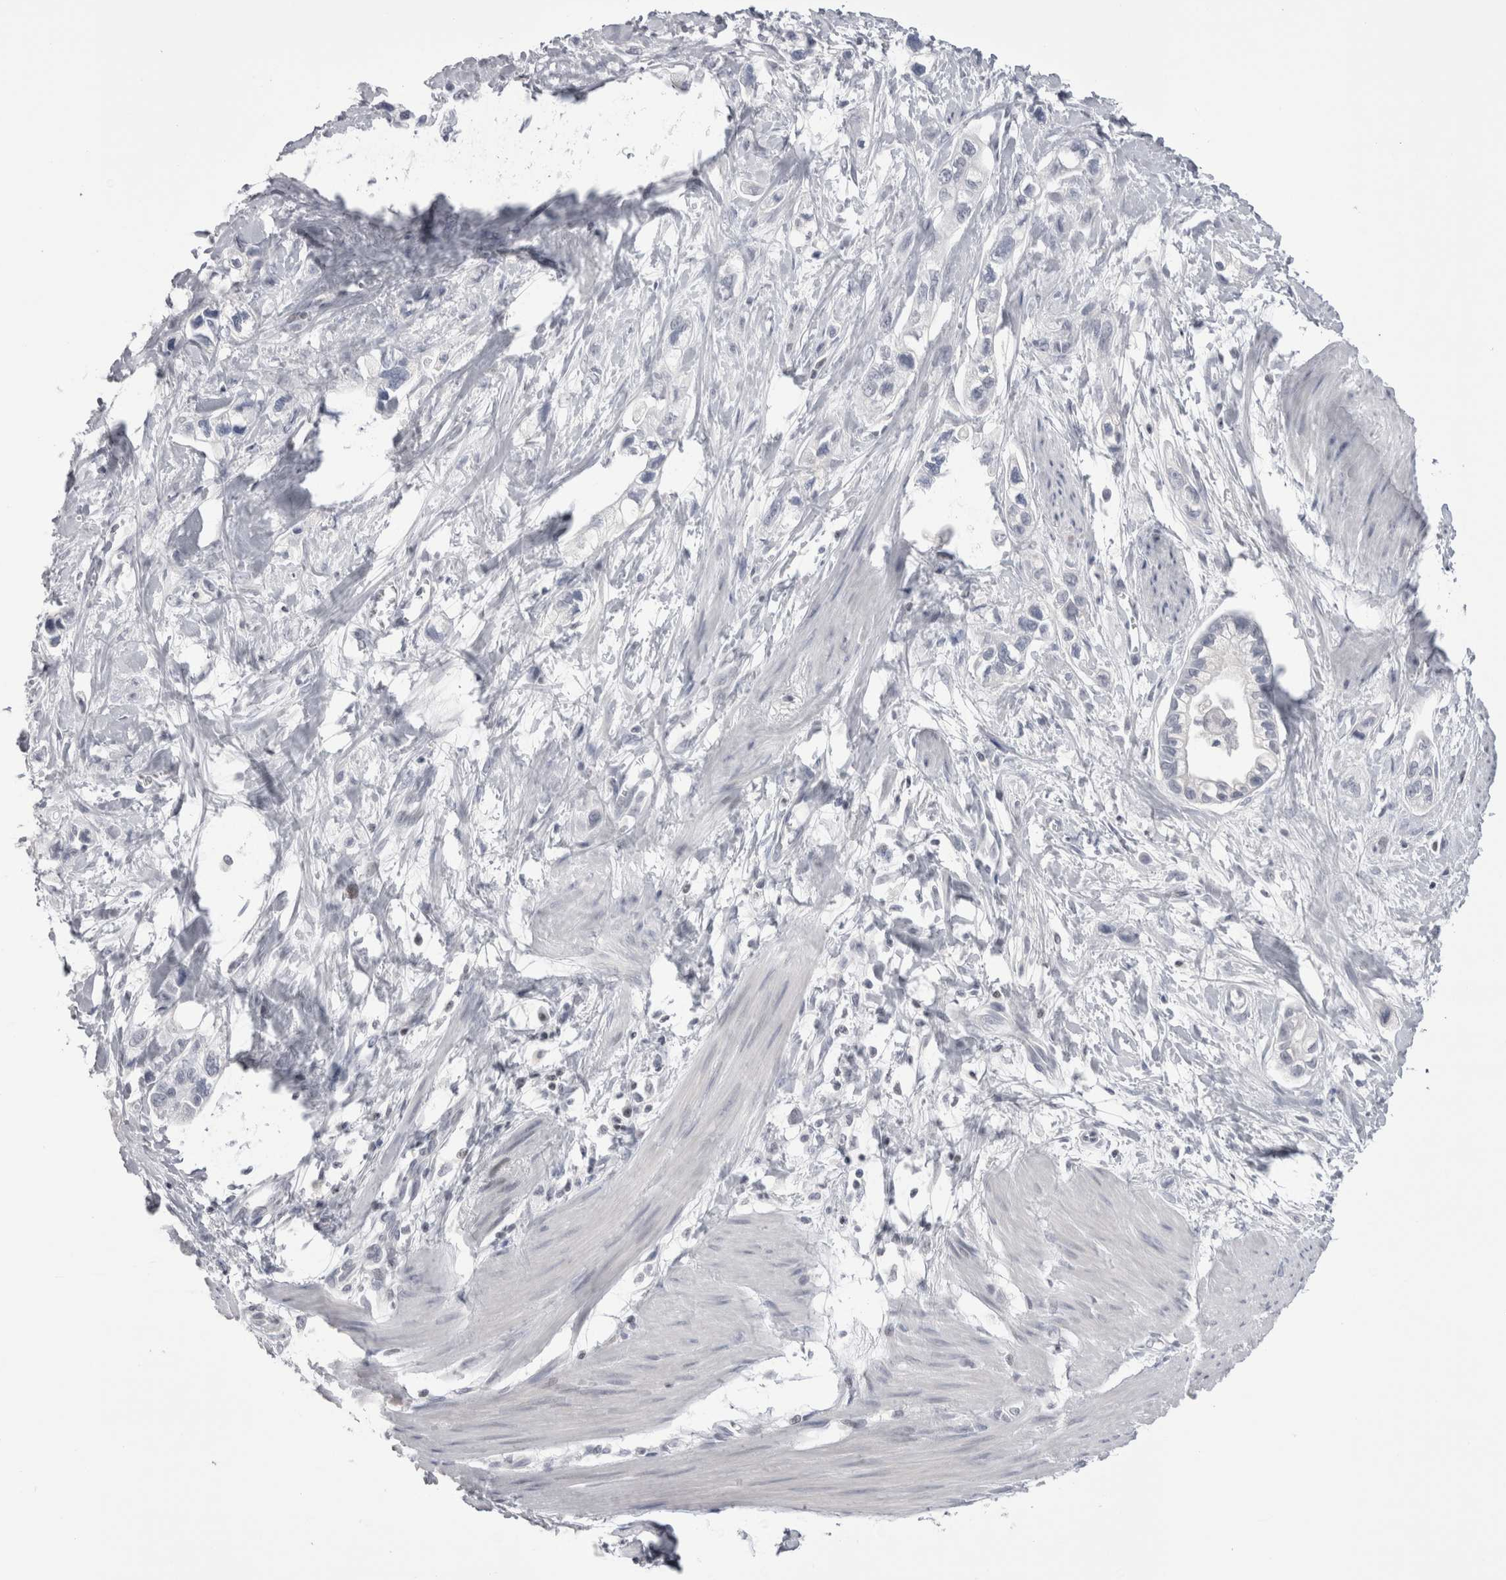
{"staining": {"intensity": "negative", "quantity": "none", "location": "none"}, "tissue": "pancreatic cancer", "cell_type": "Tumor cells", "image_type": "cancer", "snomed": [{"axis": "morphology", "description": "Adenocarcinoma, NOS"}, {"axis": "topography", "description": "Pancreas"}], "caption": "DAB (3,3'-diaminobenzidine) immunohistochemical staining of human adenocarcinoma (pancreatic) reveals no significant positivity in tumor cells.", "gene": "FNDC8", "patient": {"sex": "male", "age": 74}}